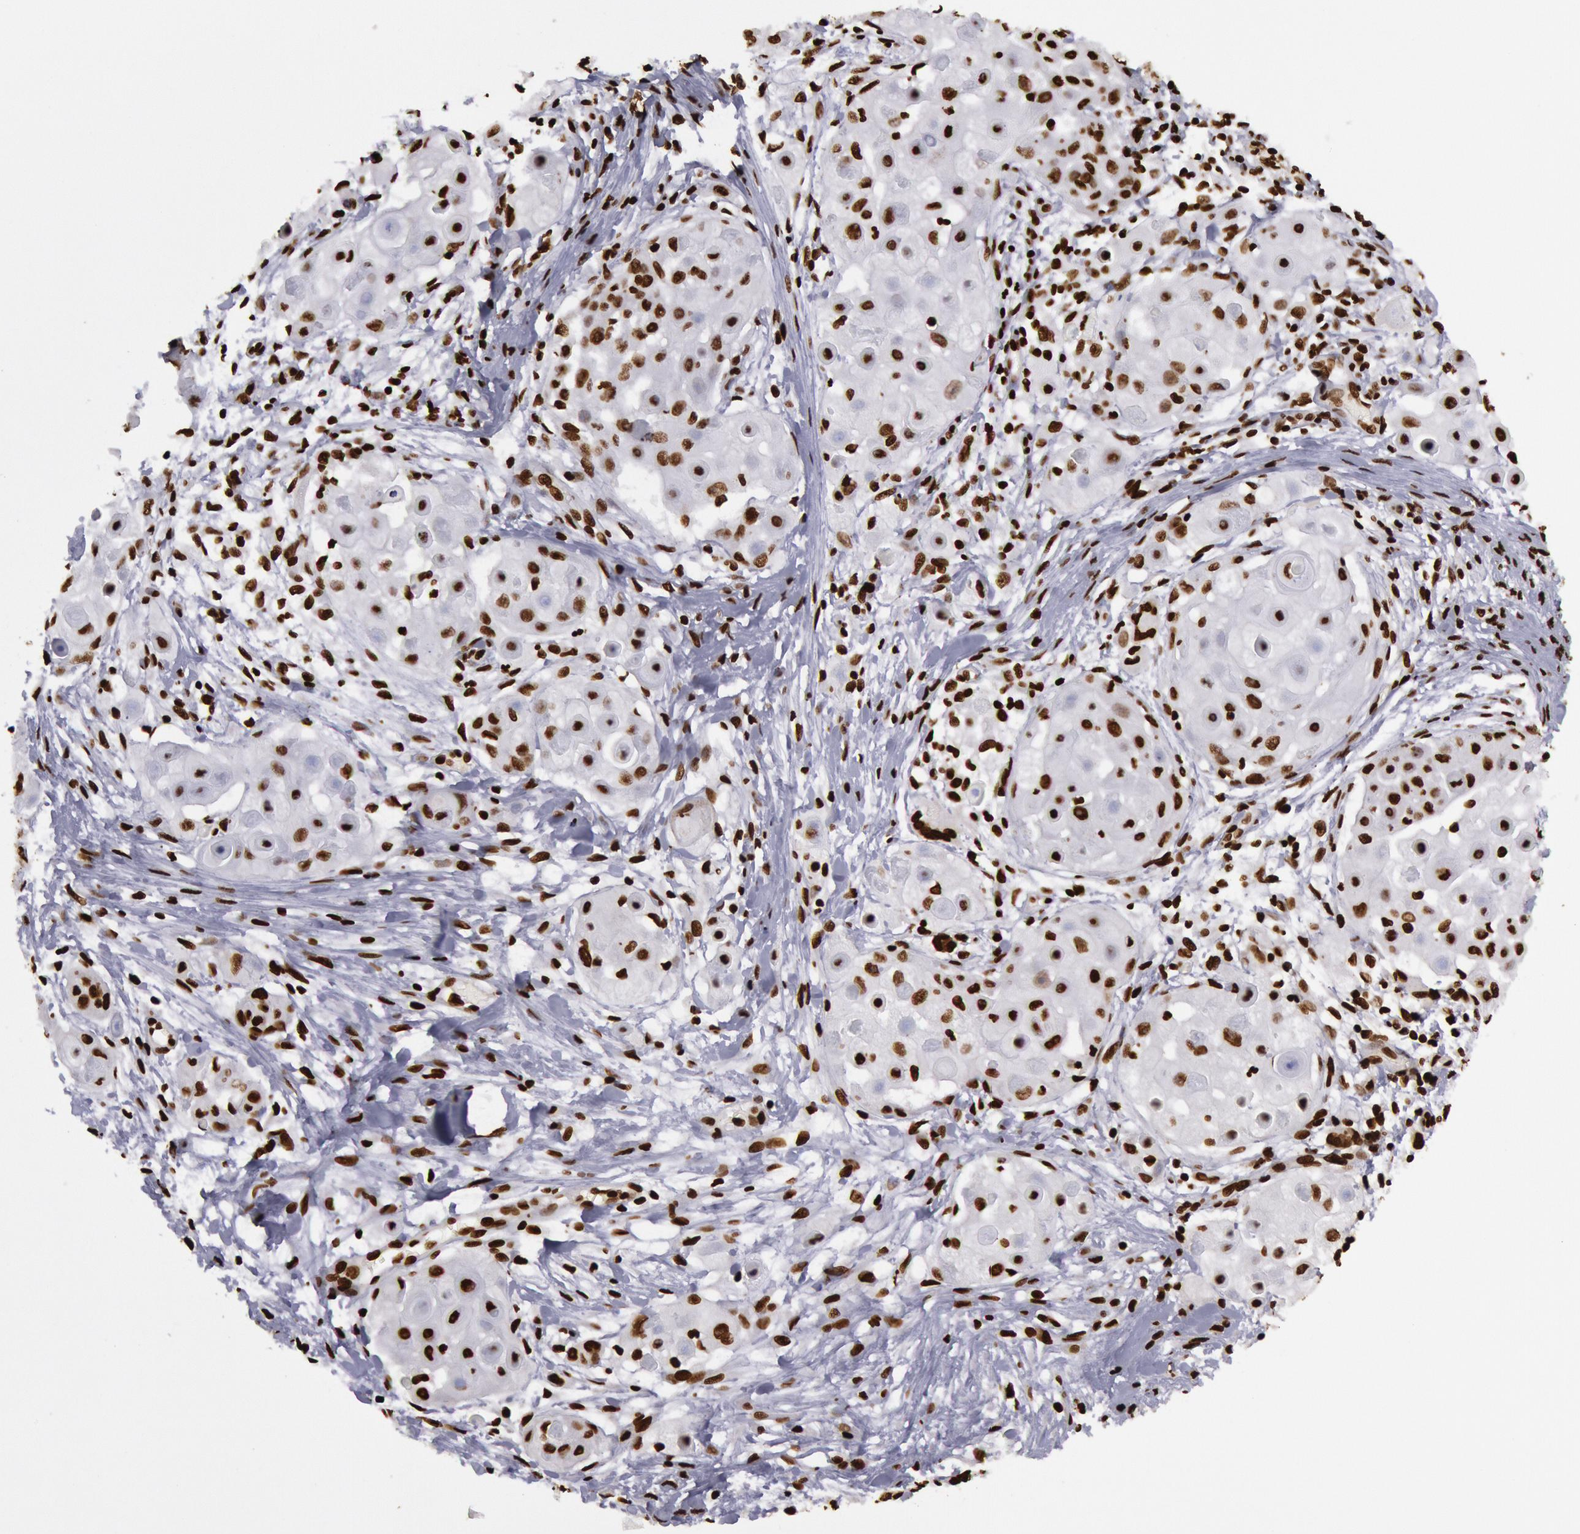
{"staining": {"intensity": "strong", "quantity": ">75%", "location": "nuclear"}, "tissue": "skin cancer", "cell_type": "Tumor cells", "image_type": "cancer", "snomed": [{"axis": "morphology", "description": "Squamous cell carcinoma, NOS"}, {"axis": "topography", "description": "Skin"}], "caption": "Skin cancer stained with DAB immunohistochemistry (IHC) demonstrates high levels of strong nuclear positivity in about >75% of tumor cells.", "gene": "H3-4", "patient": {"sex": "female", "age": 57}}